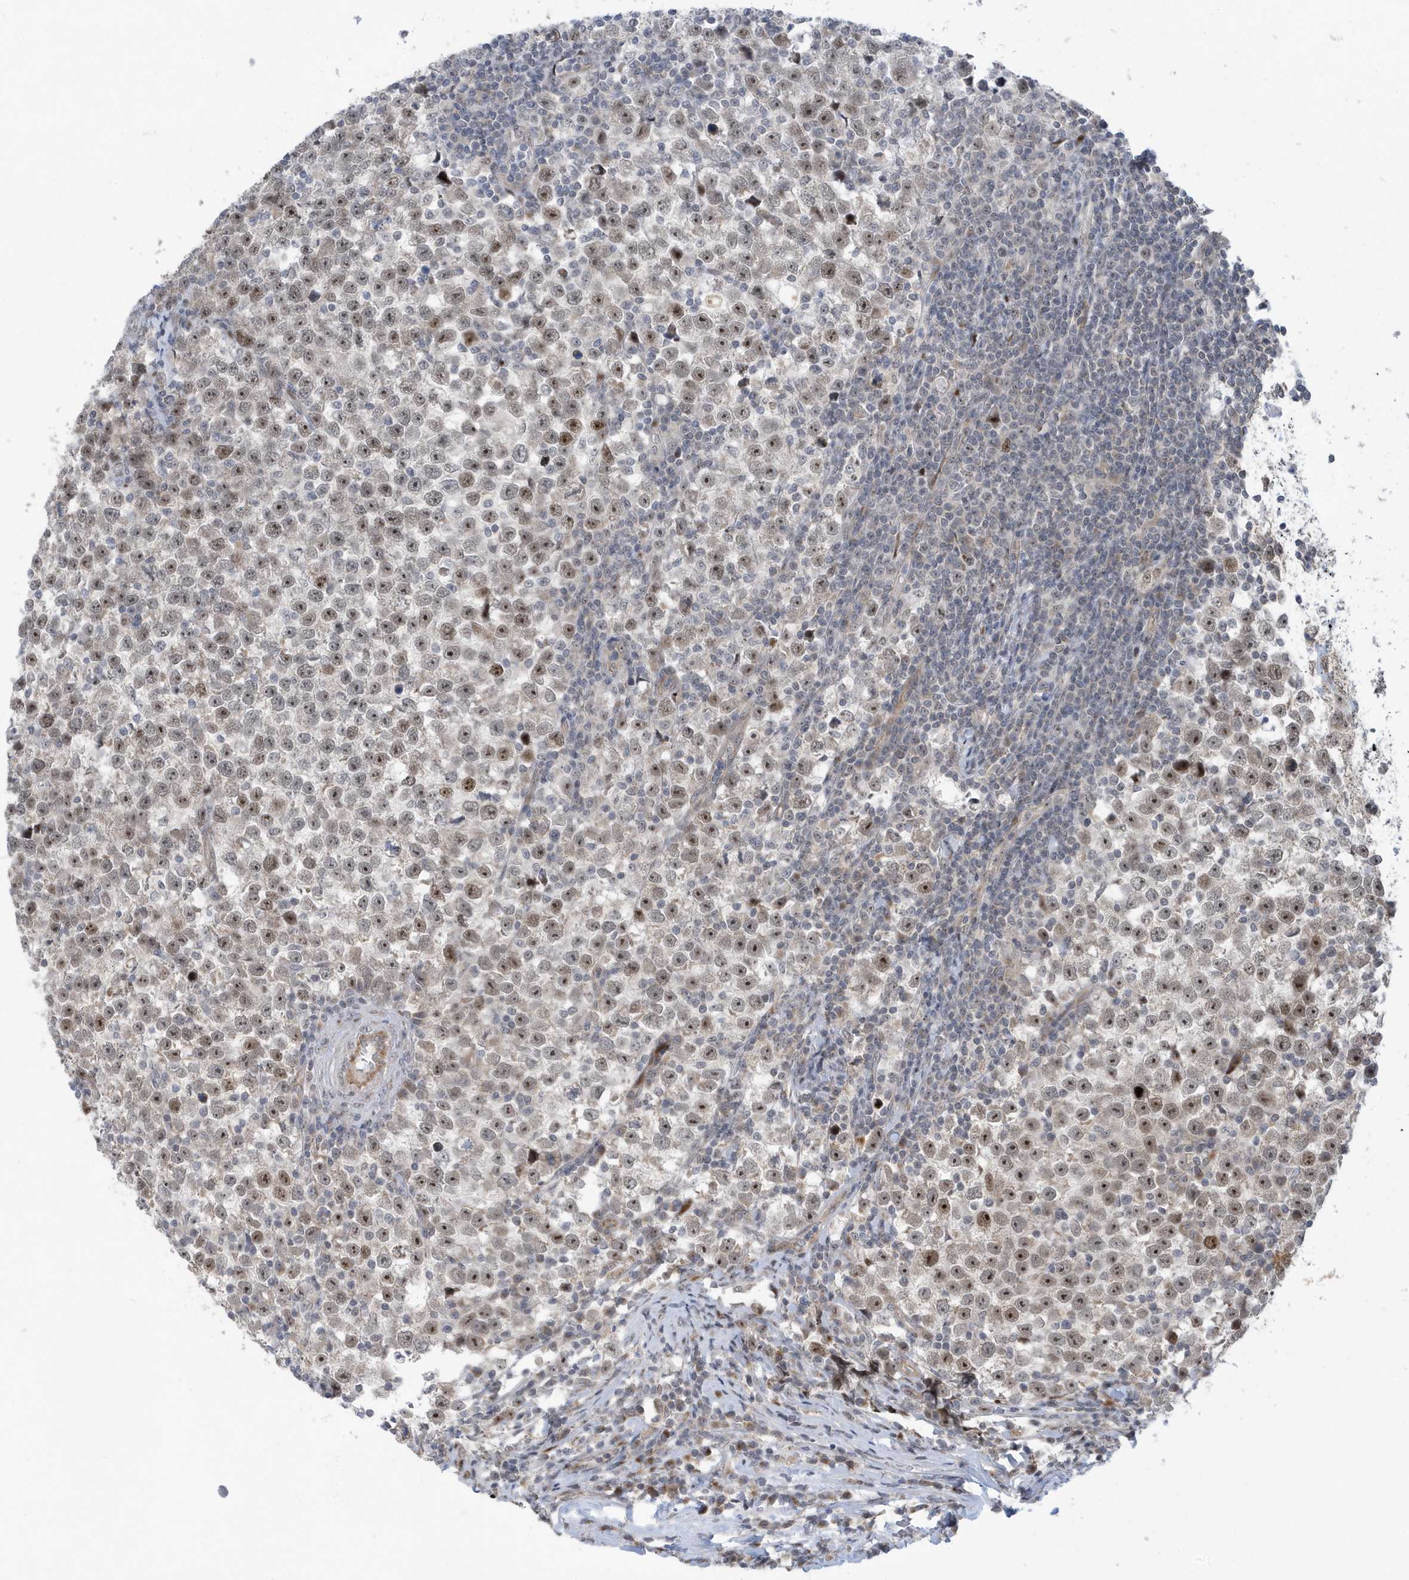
{"staining": {"intensity": "moderate", "quantity": "<25%", "location": "nuclear"}, "tissue": "testis cancer", "cell_type": "Tumor cells", "image_type": "cancer", "snomed": [{"axis": "morphology", "description": "Normal tissue, NOS"}, {"axis": "morphology", "description": "Seminoma, NOS"}, {"axis": "topography", "description": "Testis"}], "caption": "Moderate nuclear expression for a protein is appreciated in approximately <25% of tumor cells of testis cancer (seminoma) using immunohistochemistry.", "gene": "FAM9B", "patient": {"sex": "male", "age": 43}}